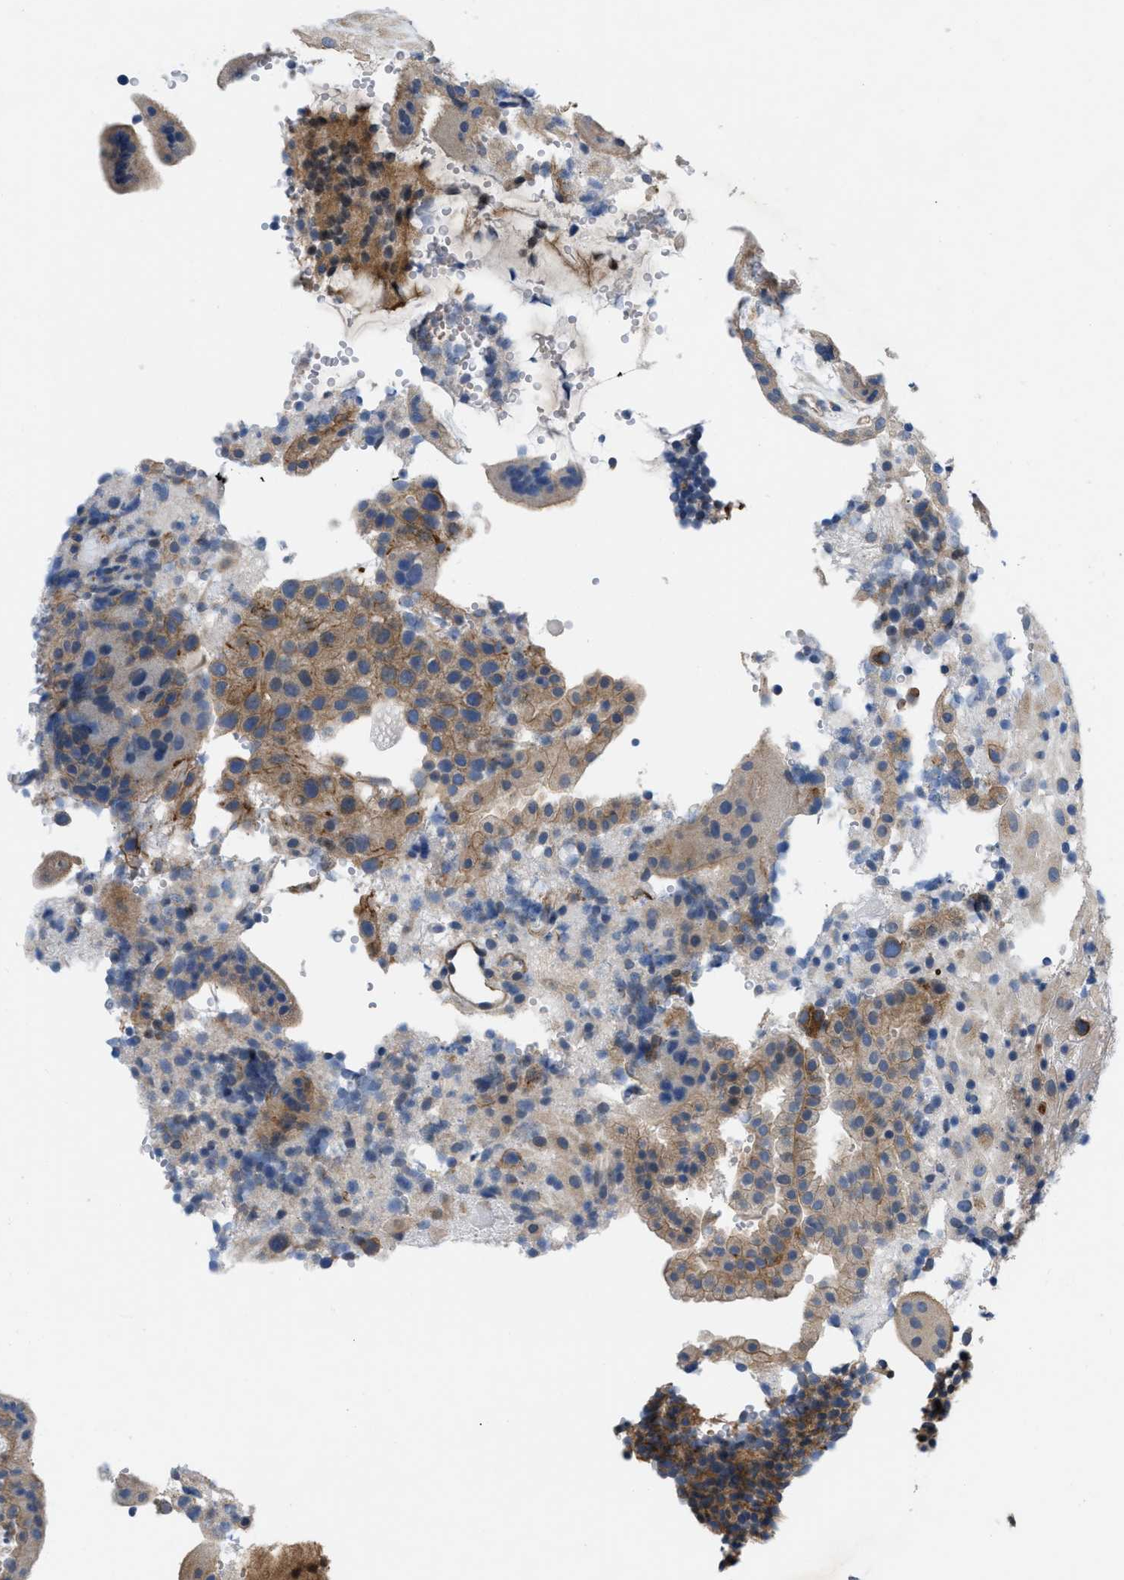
{"staining": {"intensity": "moderate", "quantity": ">75%", "location": "cytoplasmic/membranous"}, "tissue": "placenta", "cell_type": "Decidual cells", "image_type": "normal", "snomed": [{"axis": "morphology", "description": "Normal tissue, NOS"}, {"axis": "topography", "description": "Placenta"}], "caption": "Moderate cytoplasmic/membranous positivity for a protein is identified in about >75% of decidual cells of normal placenta using immunohistochemistry.", "gene": "NDEL1", "patient": {"sex": "female", "age": 18}}